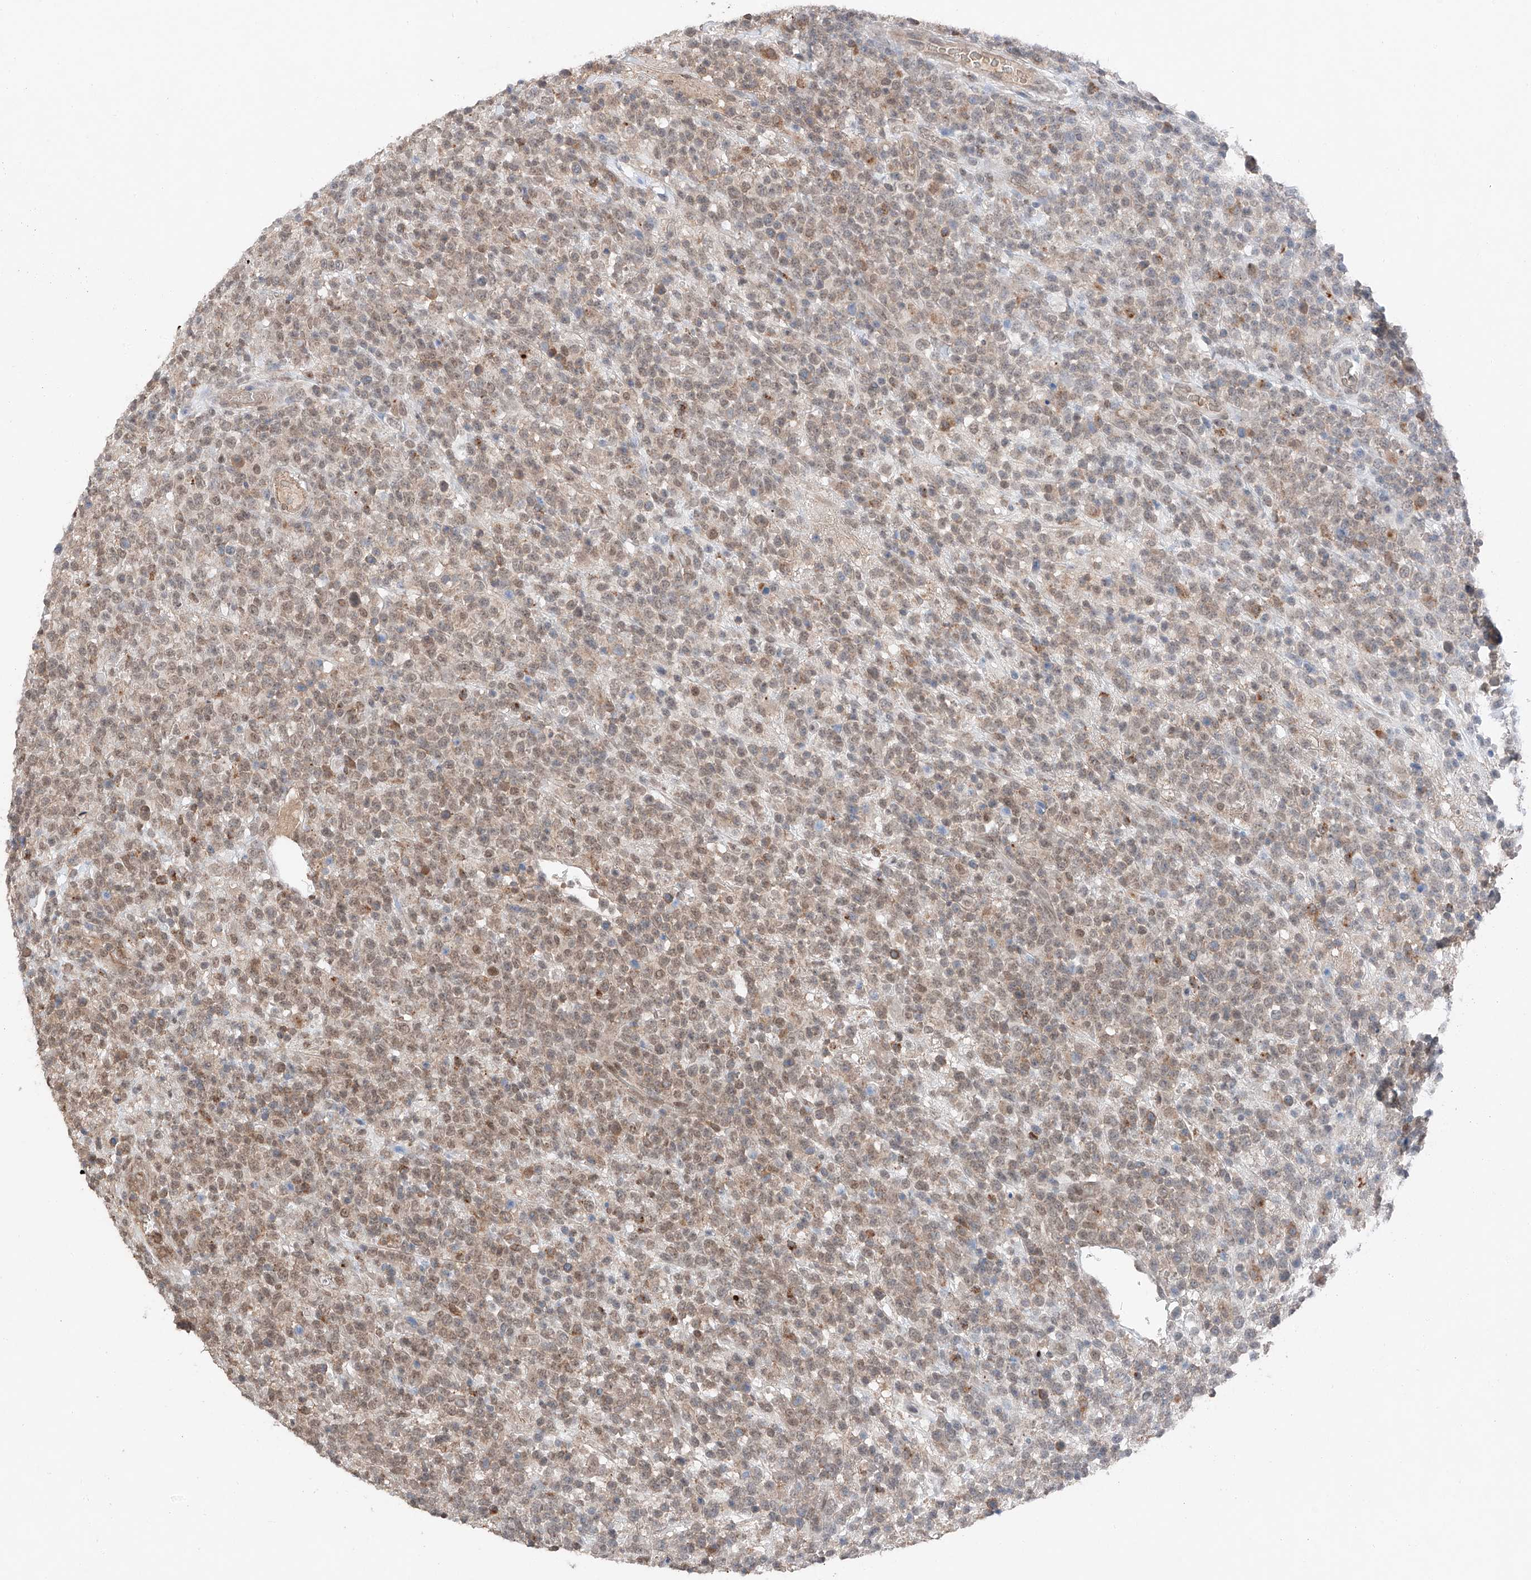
{"staining": {"intensity": "weak", "quantity": ">75%", "location": "nuclear"}, "tissue": "lymphoma", "cell_type": "Tumor cells", "image_type": "cancer", "snomed": [{"axis": "morphology", "description": "Malignant lymphoma, non-Hodgkin's type, High grade"}, {"axis": "topography", "description": "Colon"}], "caption": "Weak nuclear protein expression is seen in approximately >75% of tumor cells in malignant lymphoma, non-Hodgkin's type (high-grade). (IHC, brightfield microscopy, high magnification).", "gene": "TBX4", "patient": {"sex": "female", "age": 53}}